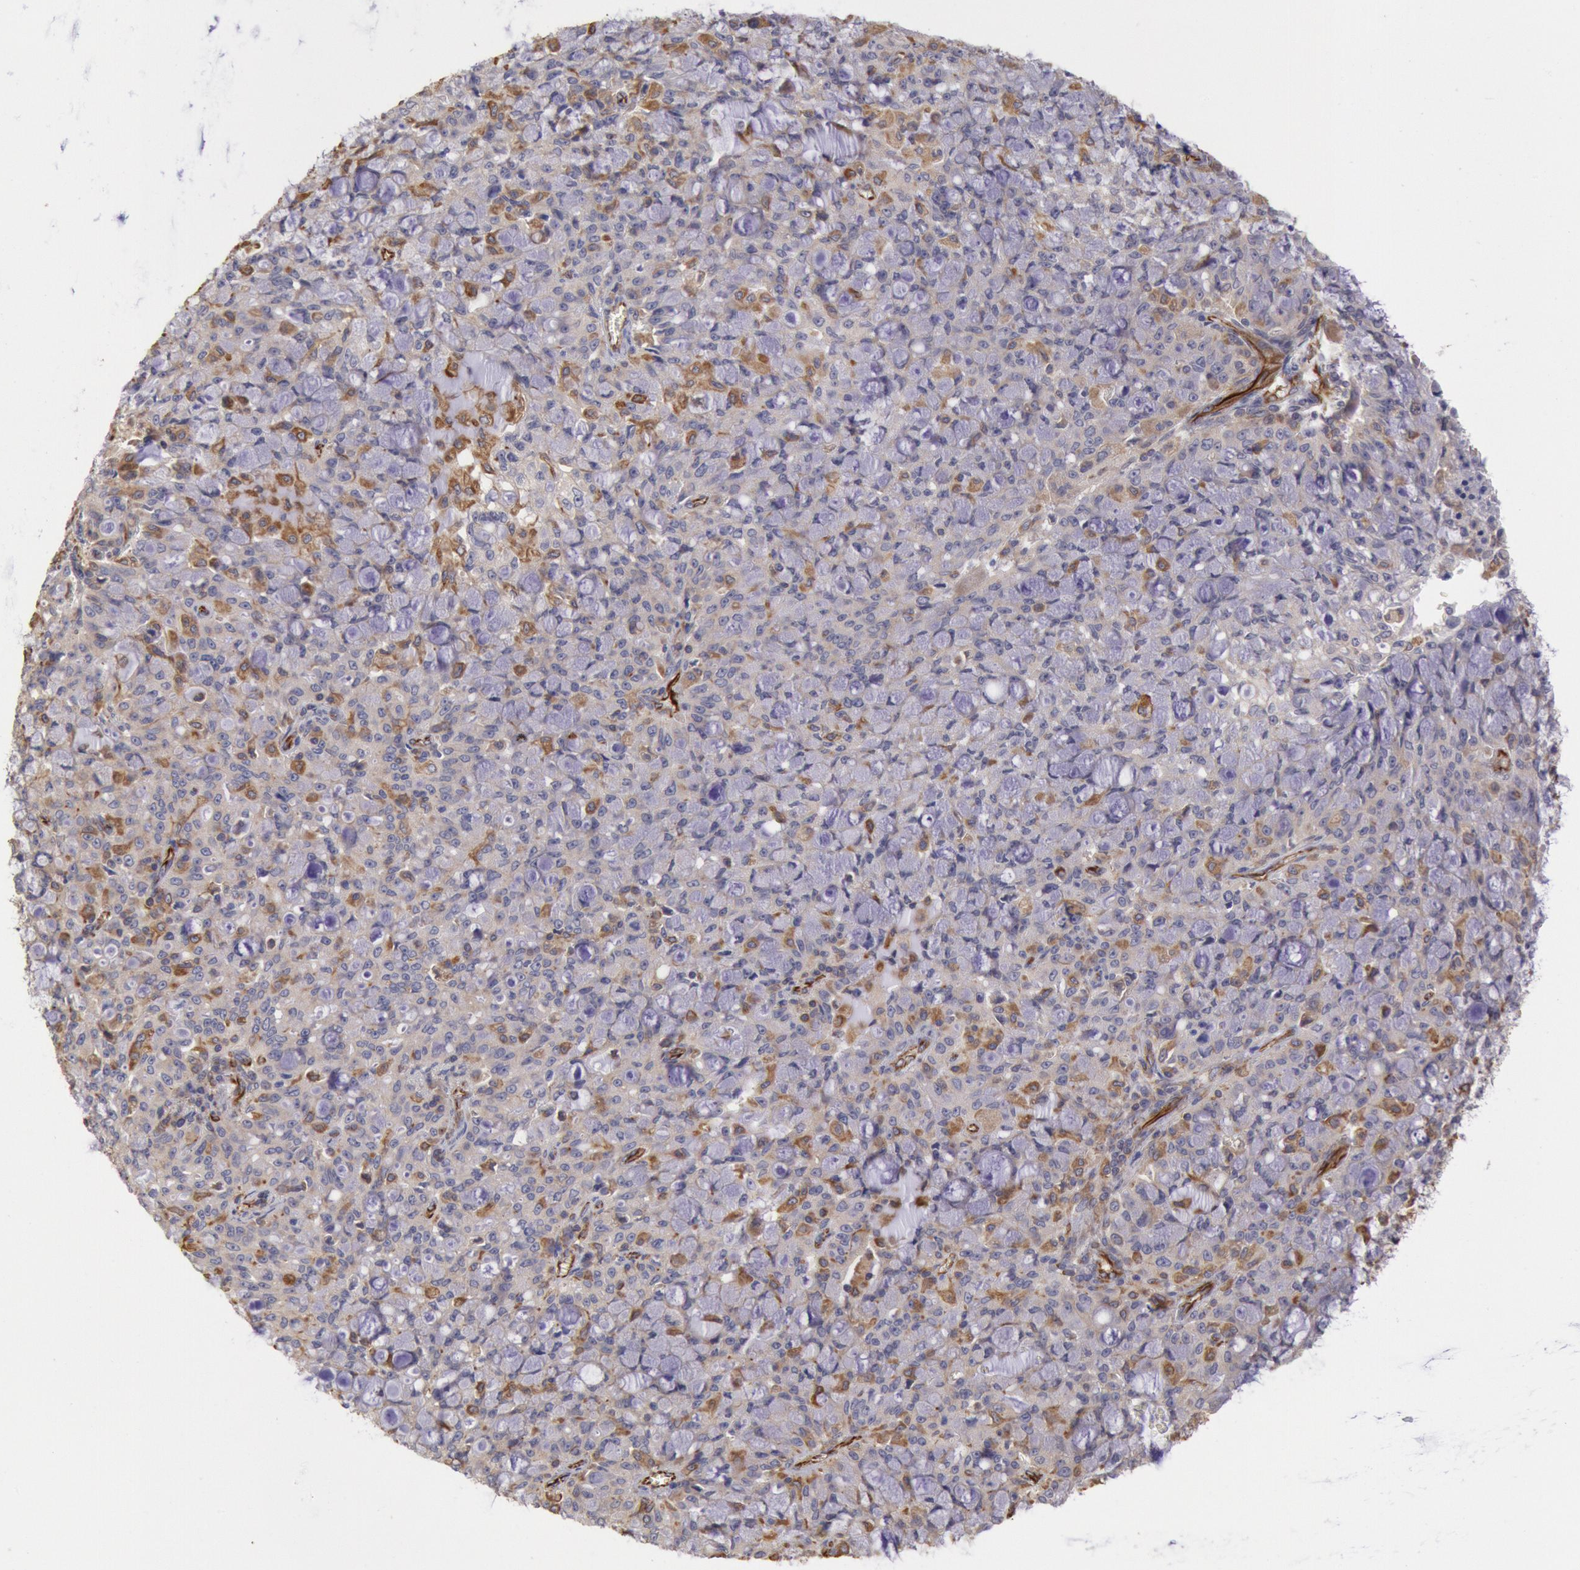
{"staining": {"intensity": "negative", "quantity": "none", "location": "none"}, "tissue": "lung cancer", "cell_type": "Tumor cells", "image_type": "cancer", "snomed": [{"axis": "morphology", "description": "Adenocarcinoma, NOS"}, {"axis": "topography", "description": "Lung"}], "caption": "High power microscopy micrograph of an immunohistochemistry micrograph of lung adenocarcinoma, revealing no significant staining in tumor cells. (DAB immunohistochemistry (IHC) with hematoxylin counter stain).", "gene": "RNF139", "patient": {"sex": "female", "age": 44}}